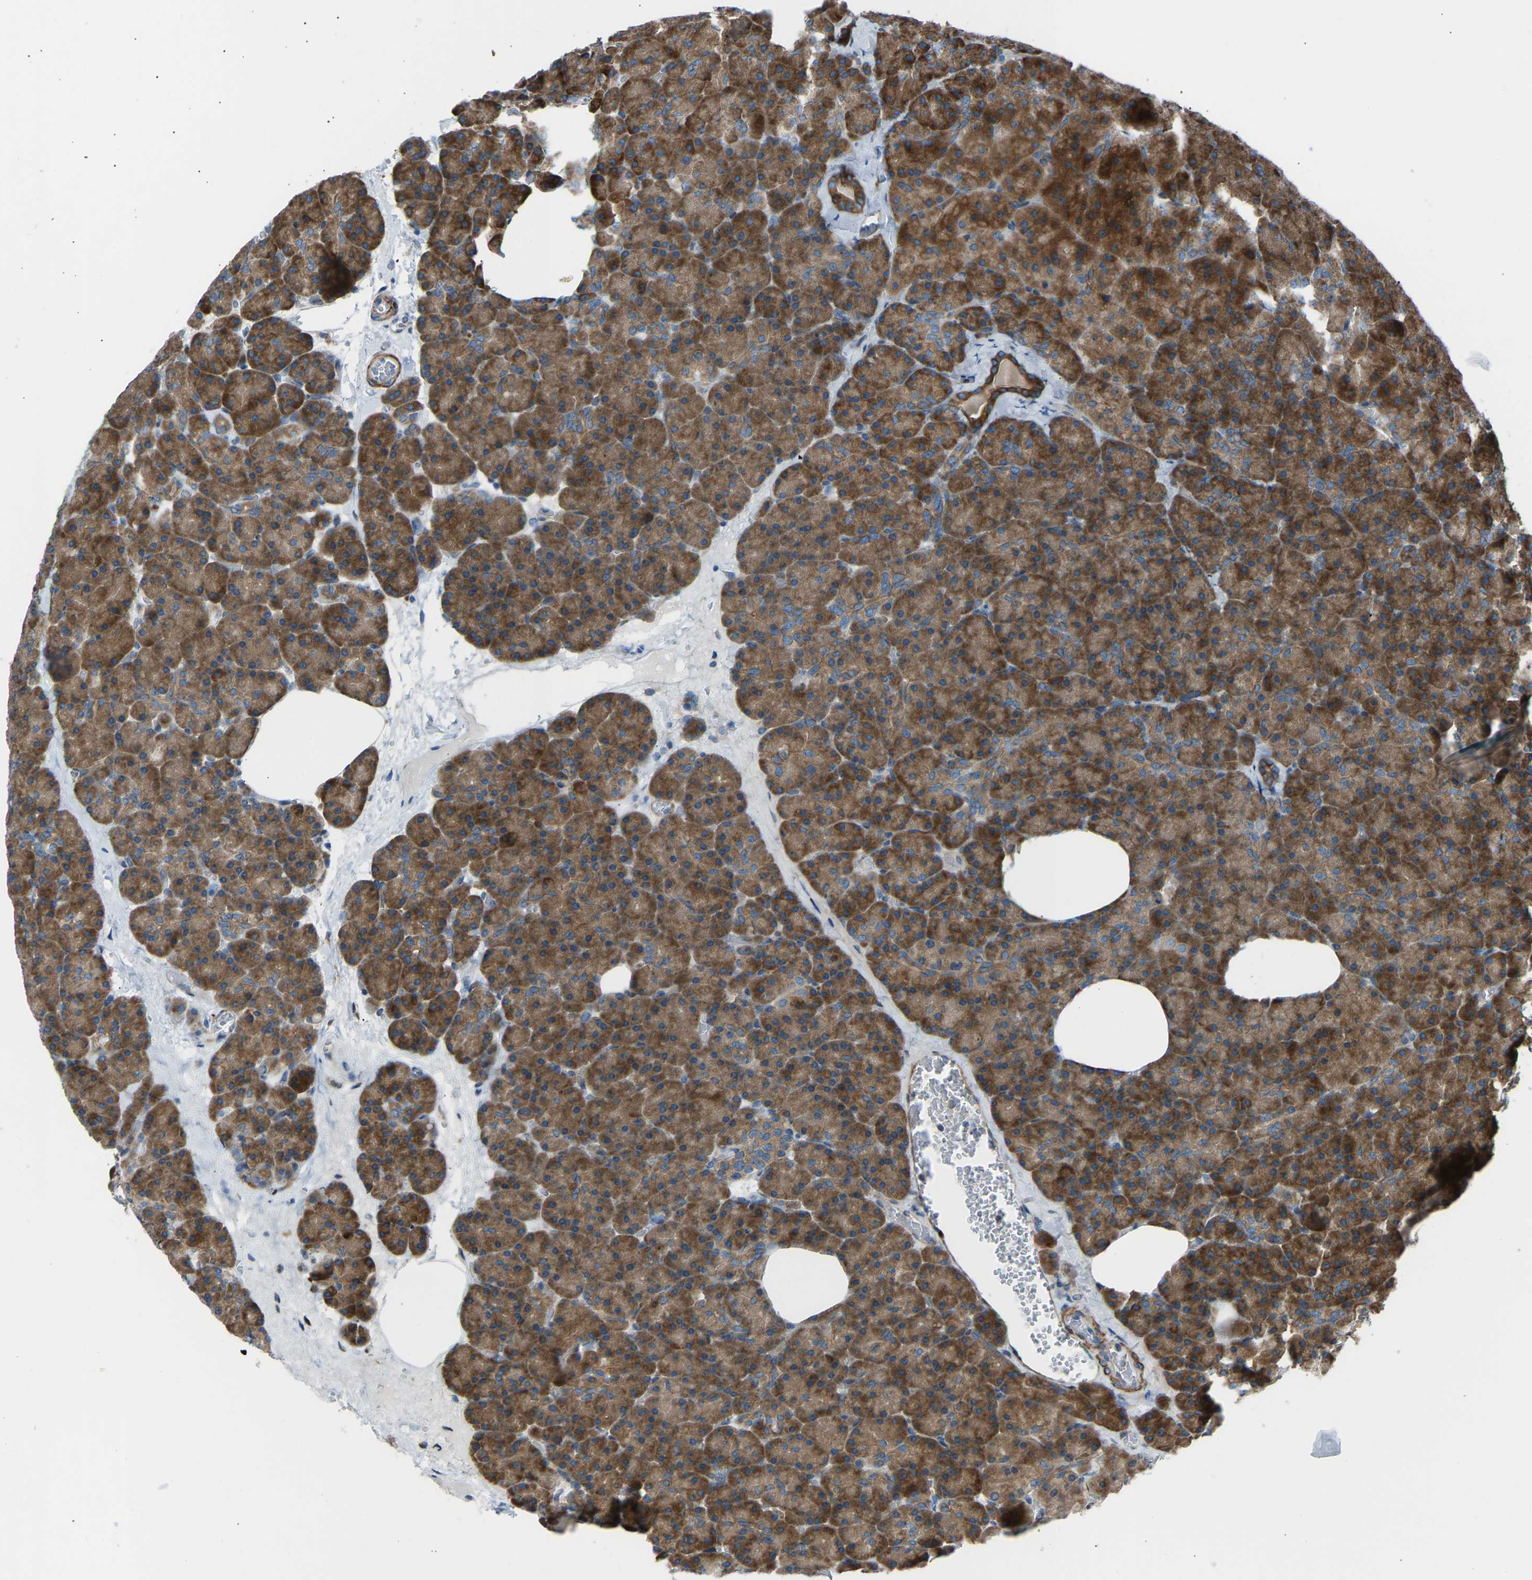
{"staining": {"intensity": "strong", "quantity": ">75%", "location": "cytoplasmic/membranous"}, "tissue": "pancreas", "cell_type": "Exocrine glandular cells", "image_type": "normal", "snomed": [{"axis": "morphology", "description": "Normal tissue, NOS"}, {"axis": "morphology", "description": "Carcinoid, malignant, NOS"}, {"axis": "topography", "description": "Pancreas"}], "caption": "Immunohistochemistry staining of unremarkable pancreas, which shows high levels of strong cytoplasmic/membranous positivity in approximately >75% of exocrine glandular cells indicating strong cytoplasmic/membranous protein expression. The staining was performed using DAB (3,3'-diaminobenzidine) (brown) for protein detection and nuclei were counterstained in hematoxylin (blue).", "gene": "VPS41", "patient": {"sex": "female", "age": 35}}